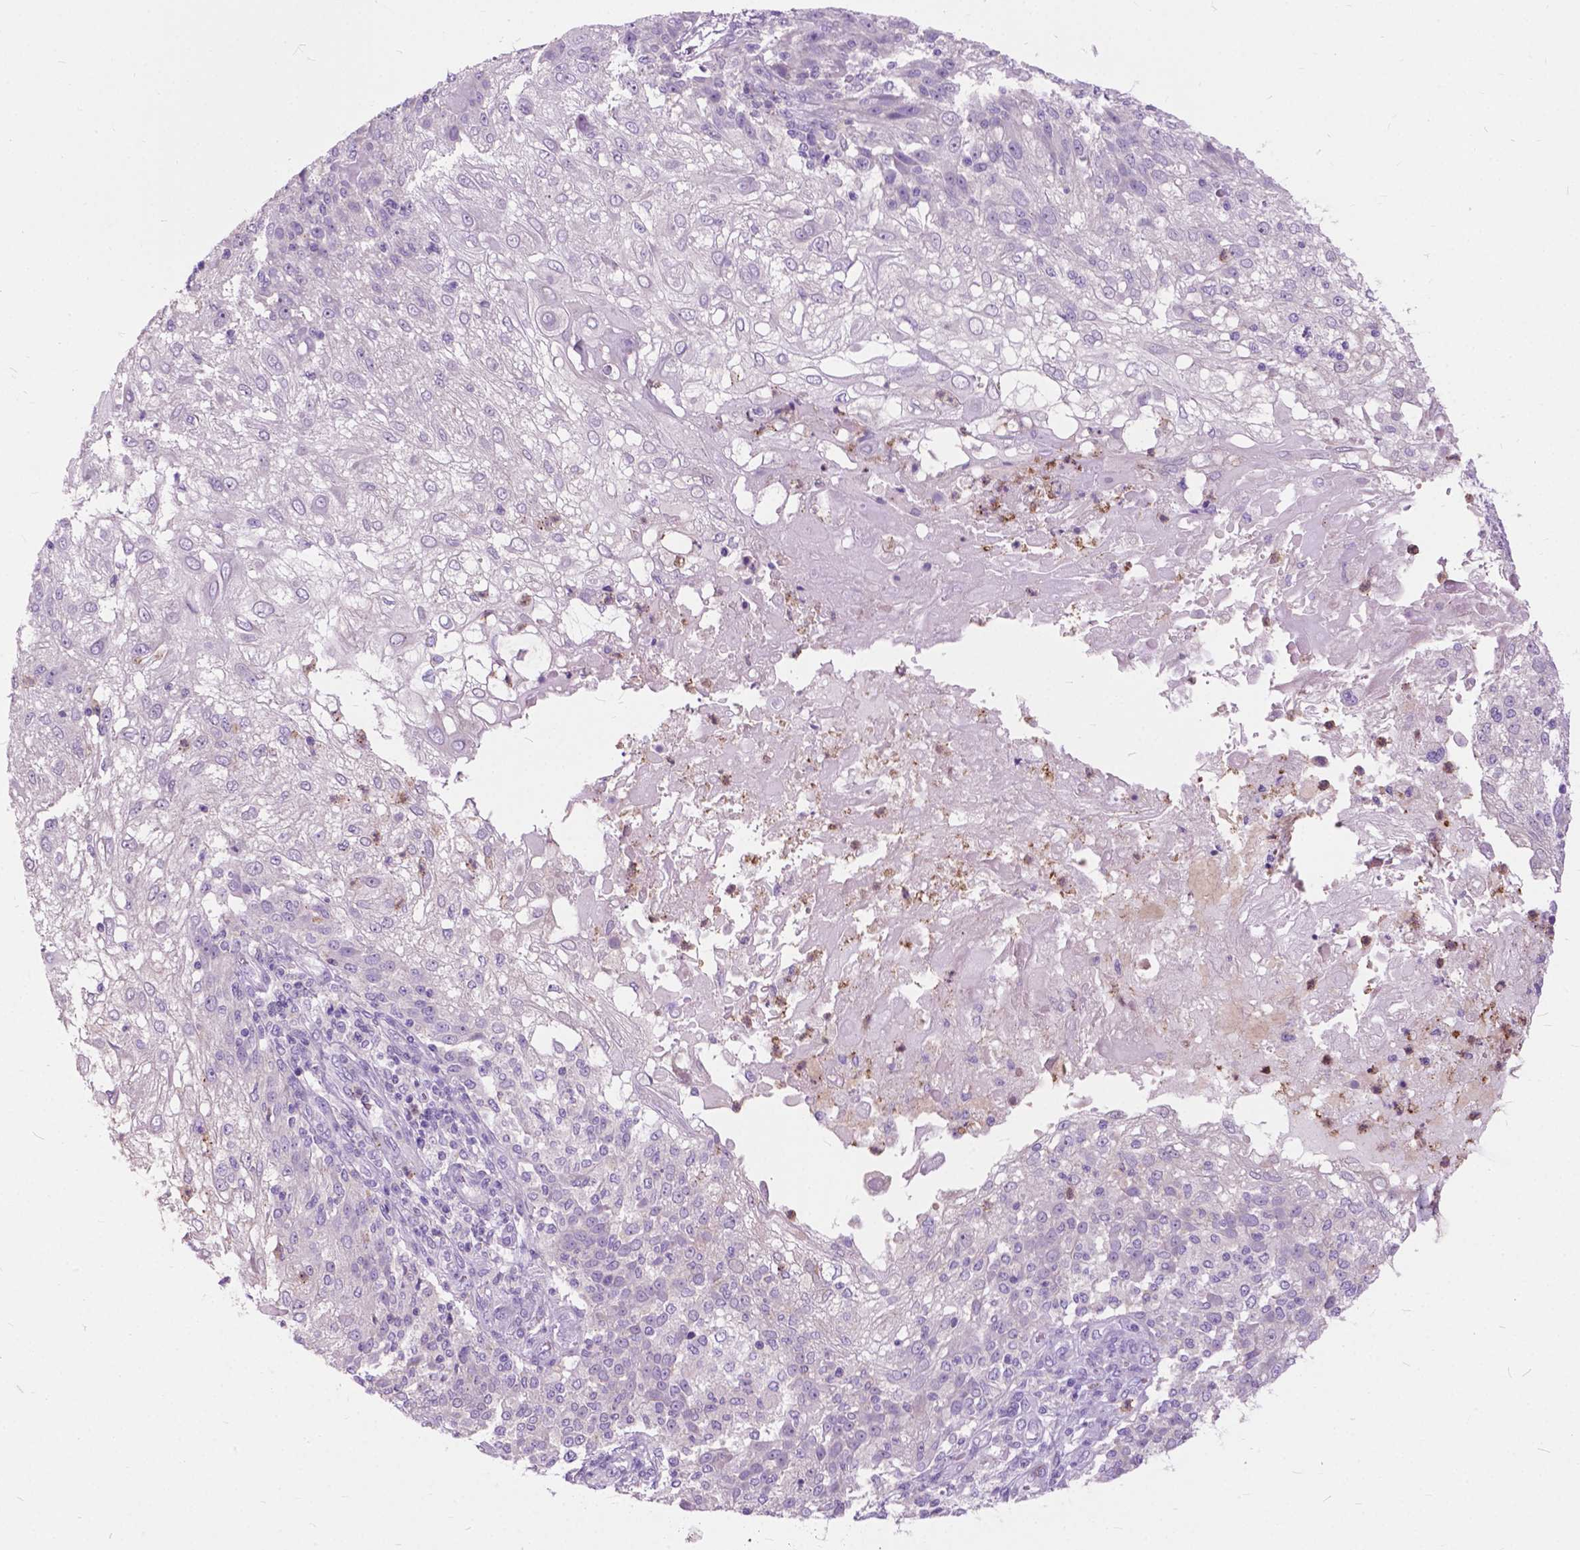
{"staining": {"intensity": "negative", "quantity": "none", "location": "none"}, "tissue": "skin cancer", "cell_type": "Tumor cells", "image_type": "cancer", "snomed": [{"axis": "morphology", "description": "Normal tissue, NOS"}, {"axis": "morphology", "description": "Squamous cell carcinoma, NOS"}, {"axis": "topography", "description": "Skin"}], "caption": "Tumor cells are negative for protein expression in human skin cancer (squamous cell carcinoma).", "gene": "PRR35", "patient": {"sex": "female", "age": 83}}